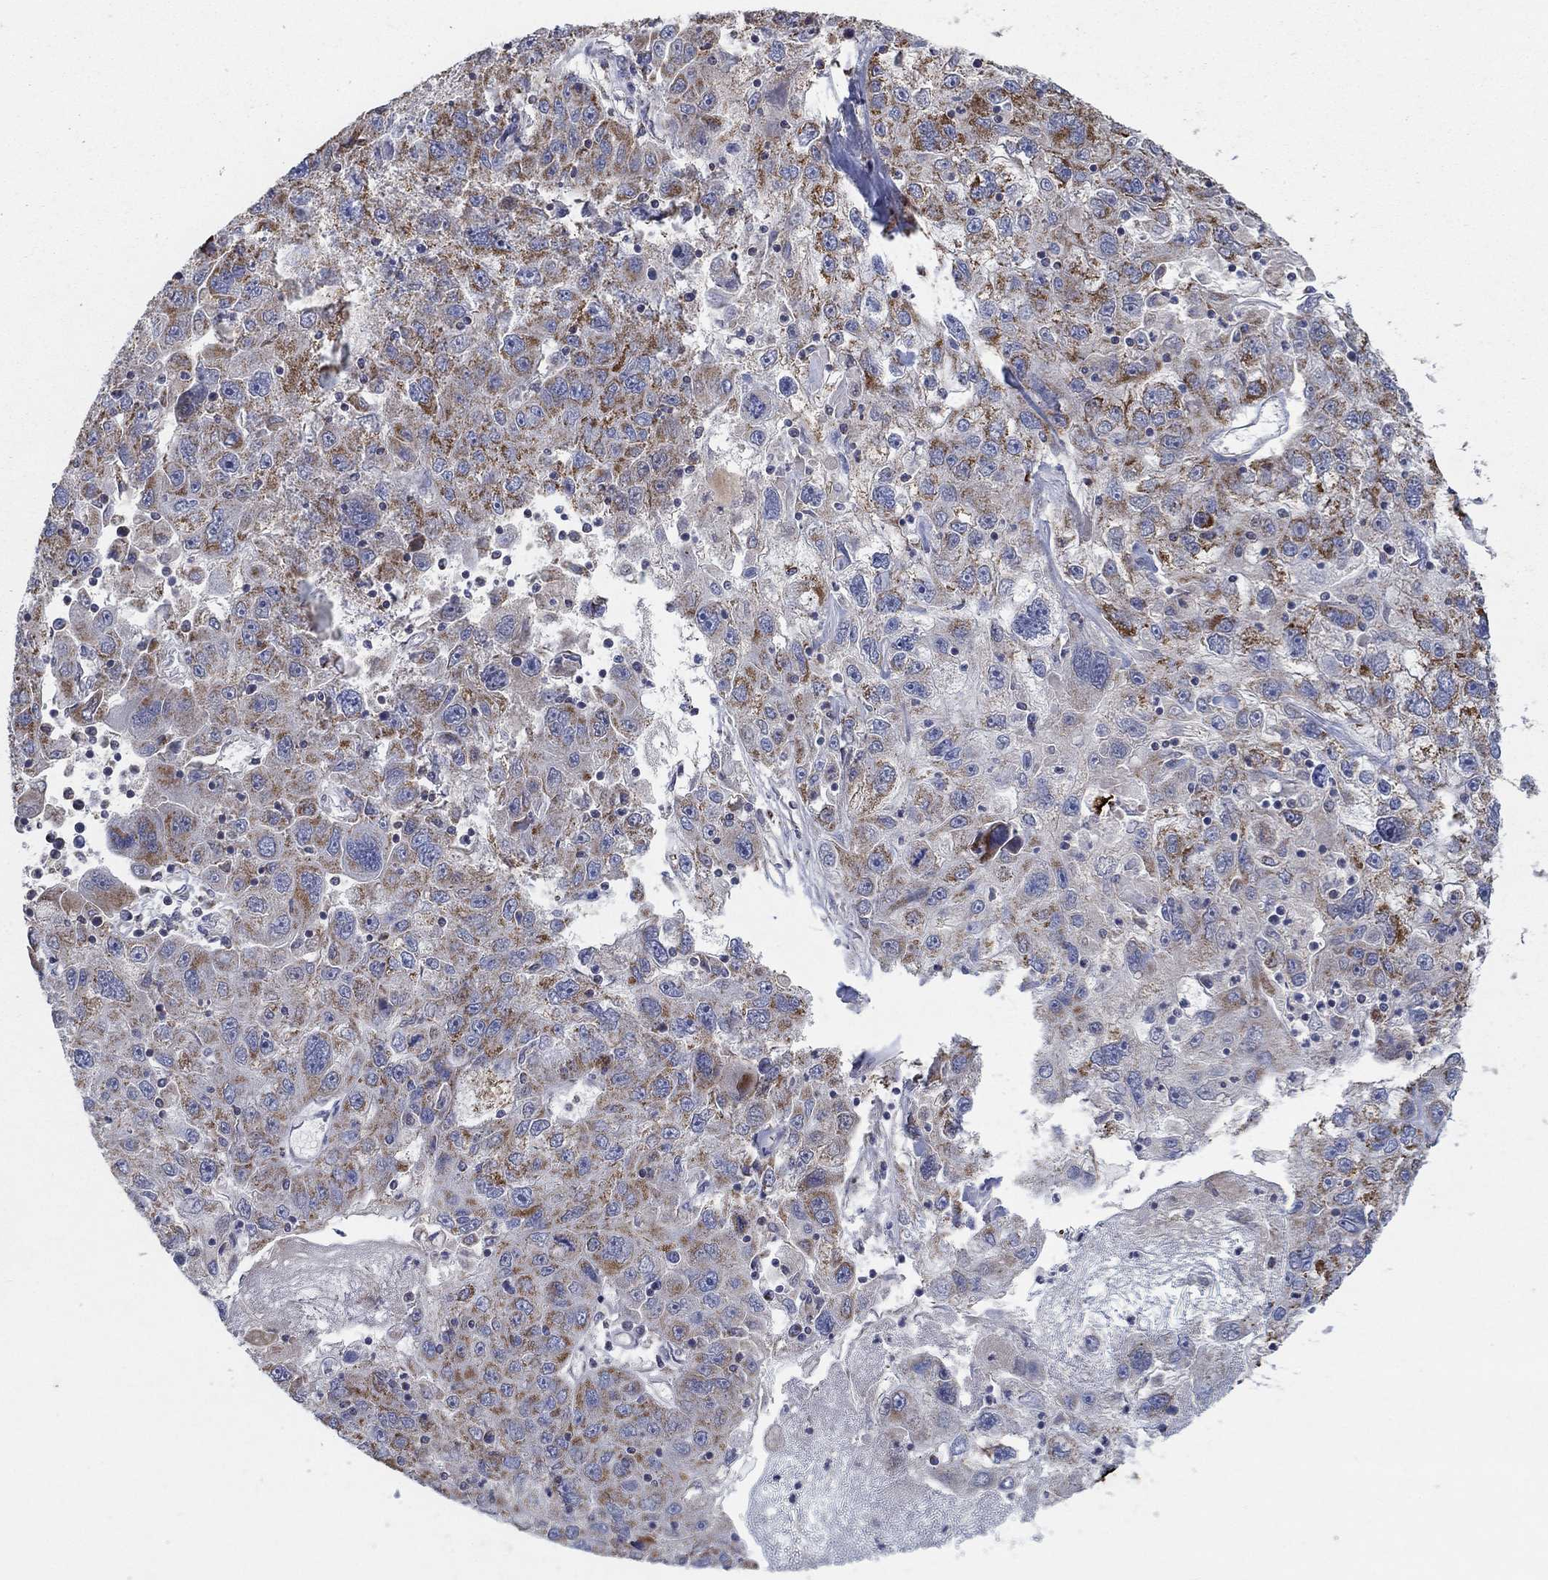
{"staining": {"intensity": "strong", "quantity": "25%-75%", "location": "cytoplasmic/membranous"}, "tissue": "stomach cancer", "cell_type": "Tumor cells", "image_type": "cancer", "snomed": [{"axis": "morphology", "description": "Adenocarcinoma, NOS"}, {"axis": "topography", "description": "Stomach"}], "caption": "A brown stain labels strong cytoplasmic/membranous expression of a protein in human adenocarcinoma (stomach) tumor cells.", "gene": "C9orf85", "patient": {"sex": "male", "age": 56}}